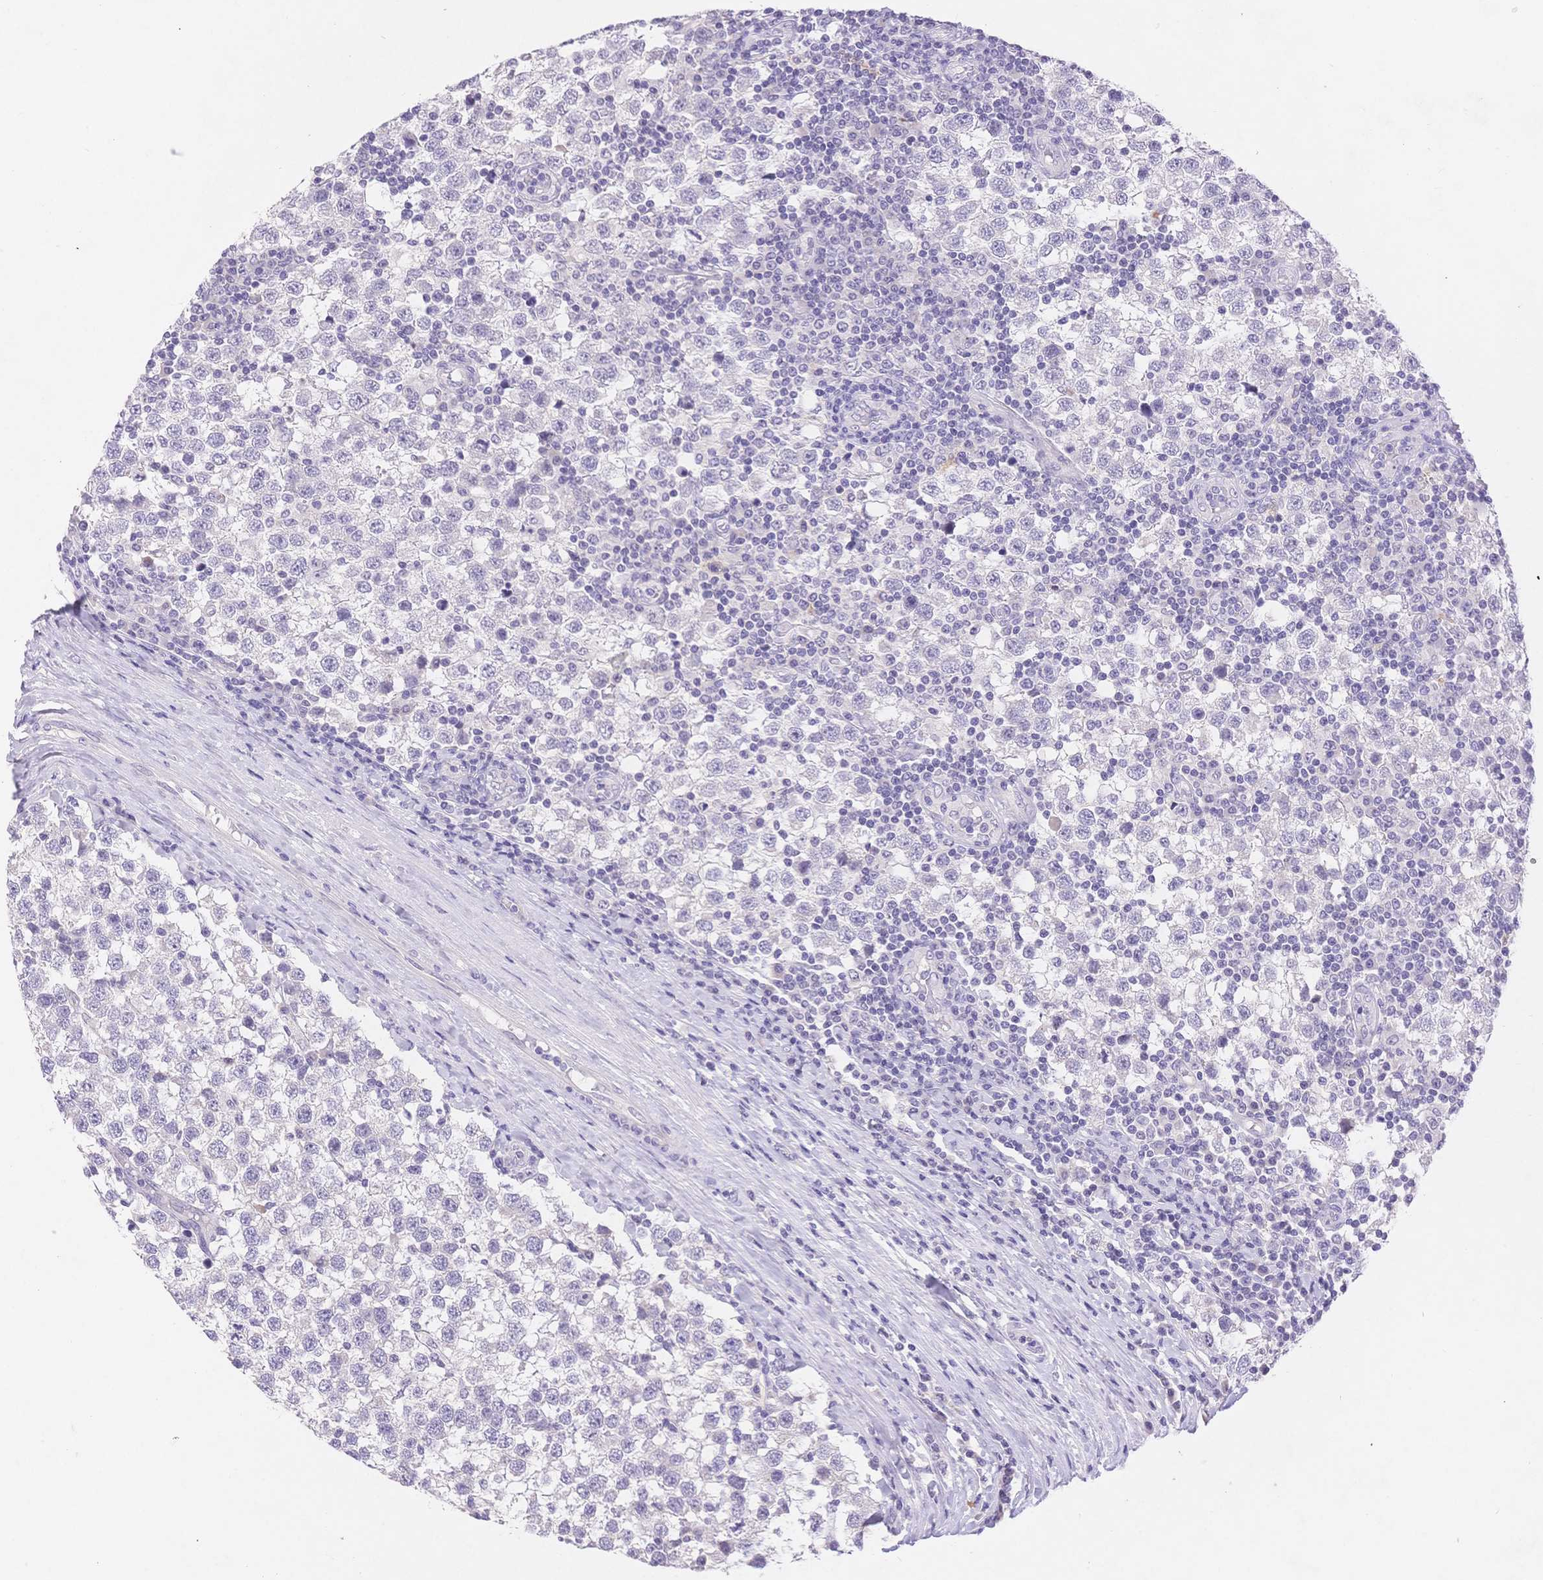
{"staining": {"intensity": "negative", "quantity": "none", "location": "none"}, "tissue": "testis cancer", "cell_type": "Tumor cells", "image_type": "cancer", "snomed": [{"axis": "morphology", "description": "Seminoma, NOS"}, {"axis": "topography", "description": "Testis"}], "caption": "Seminoma (testis) was stained to show a protein in brown. There is no significant positivity in tumor cells.", "gene": "MYOM1", "patient": {"sex": "male", "age": 34}}